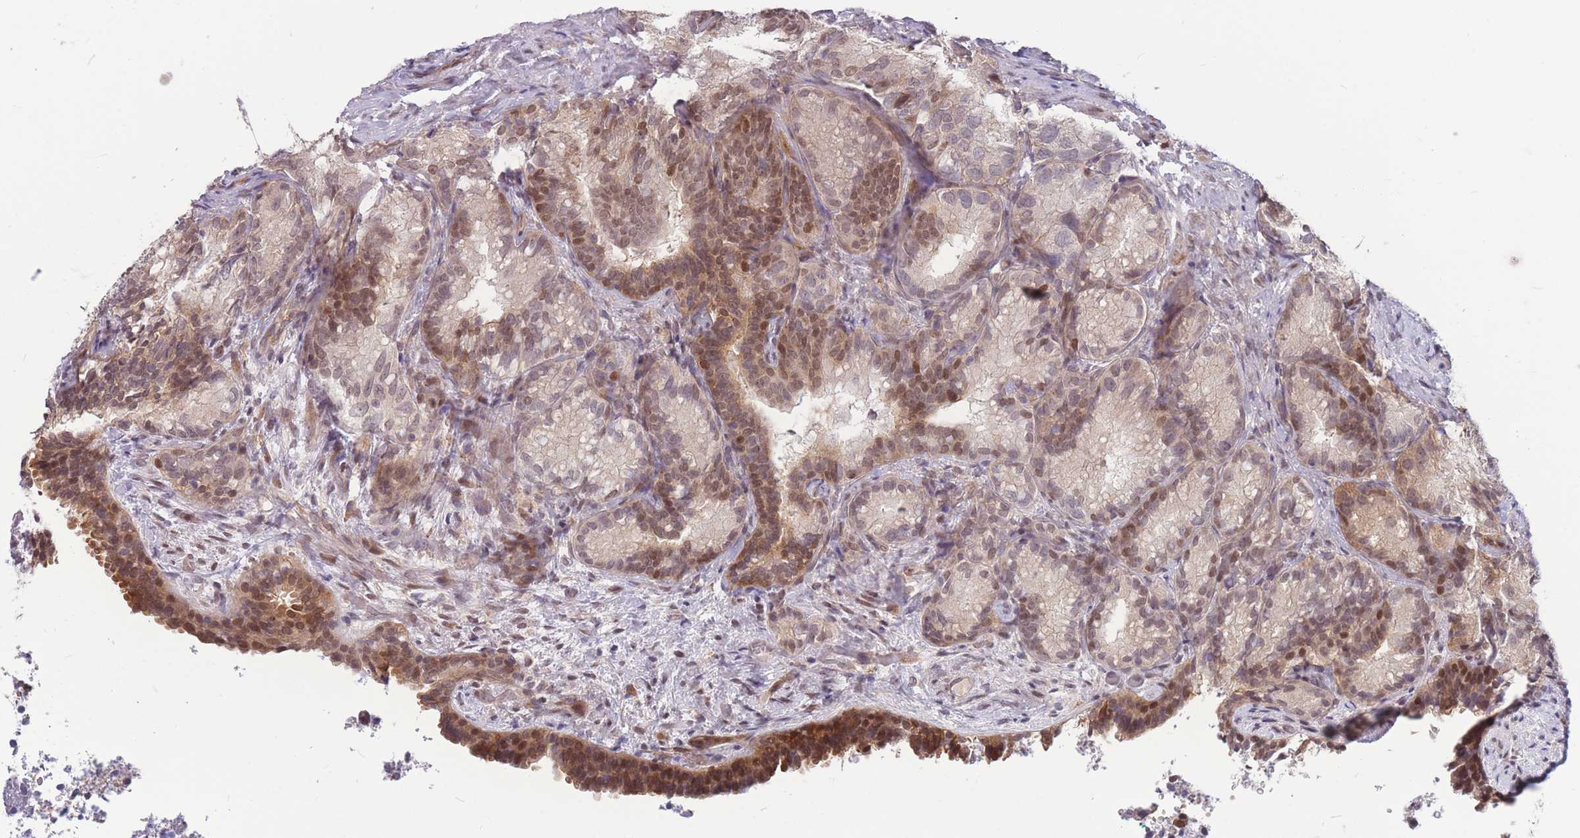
{"staining": {"intensity": "moderate", "quantity": "25%-75%", "location": "cytoplasmic/membranous,nuclear"}, "tissue": "seminal vesicle", "cell_type": "Glandular cells", "image_type": "normal", "snomed": [{"axis": "morphology", "description": "Normal tissue, NOS"}, {"axis": "topography", "description": "Seminal veicle"}], "caption": "High-power microscopy captured an immunohistochemistry histopathology image of normal seminal vesicle, revealing moderate cytoplasmic/membranous,nuclear positivity in about 25%-75% of glandular cells.", "gene": "TCF20", "patient": {"sex": "male", "age": 58}}